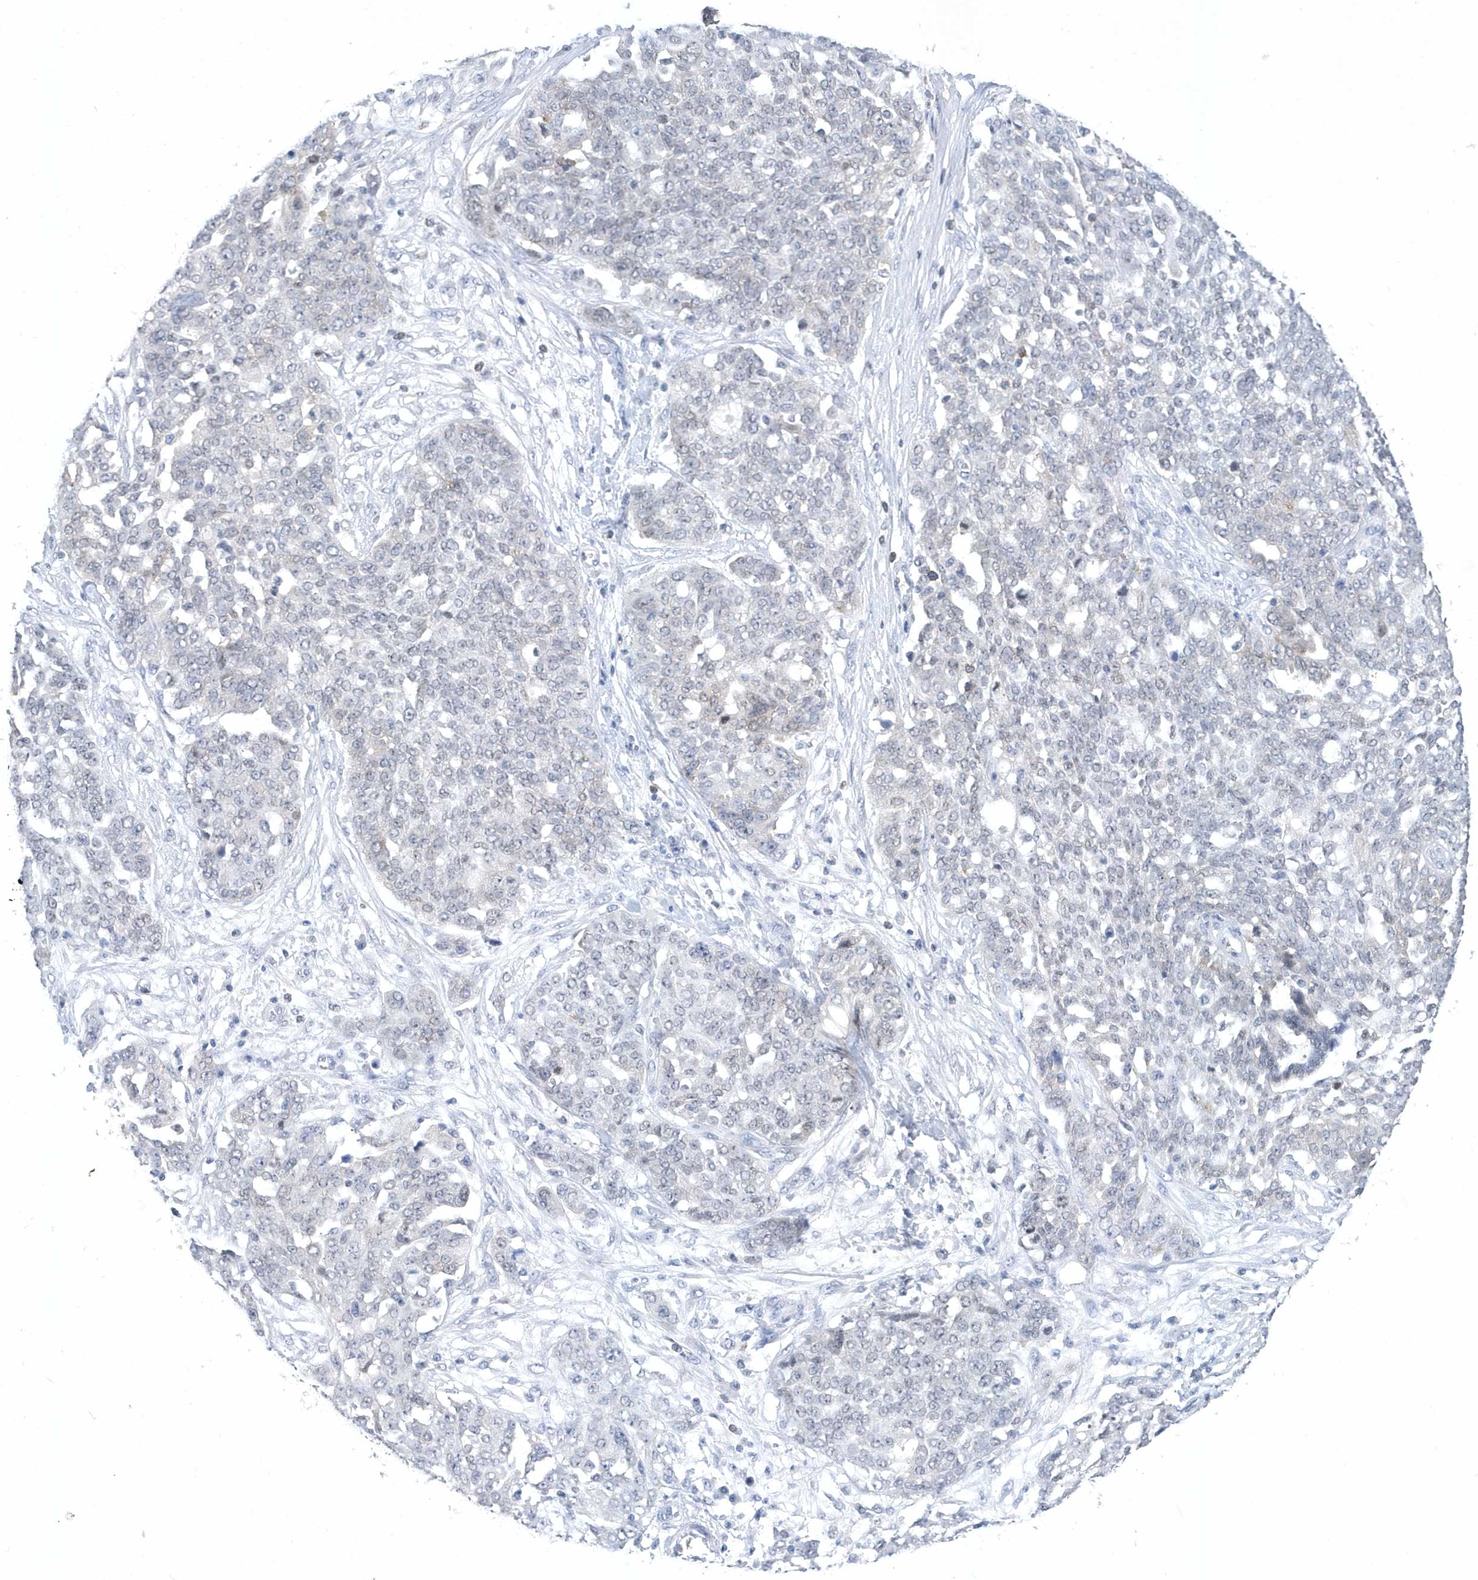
{"staining": {"intensity": "negative", "quantity": "none", "location": "none"}, "tissue": "ovarian cancer", "cell_type": "Tumor cells", "image_type": "cancer", "snomed": [{"axis": "morphology", "description": "Cystadenocarcinoma, serous, NOS"}, {"axis": "topography", "description": "Soft tissue"}, {"axis": "topography", "description": "Ovary"}], "caption": "Ovarian cancer stained for a protein using immunohistochemistry (IHC) reveals no expression tumor cells.", "gene": "SRGAP3", "patient": {"sex": "female", "age": 57}}